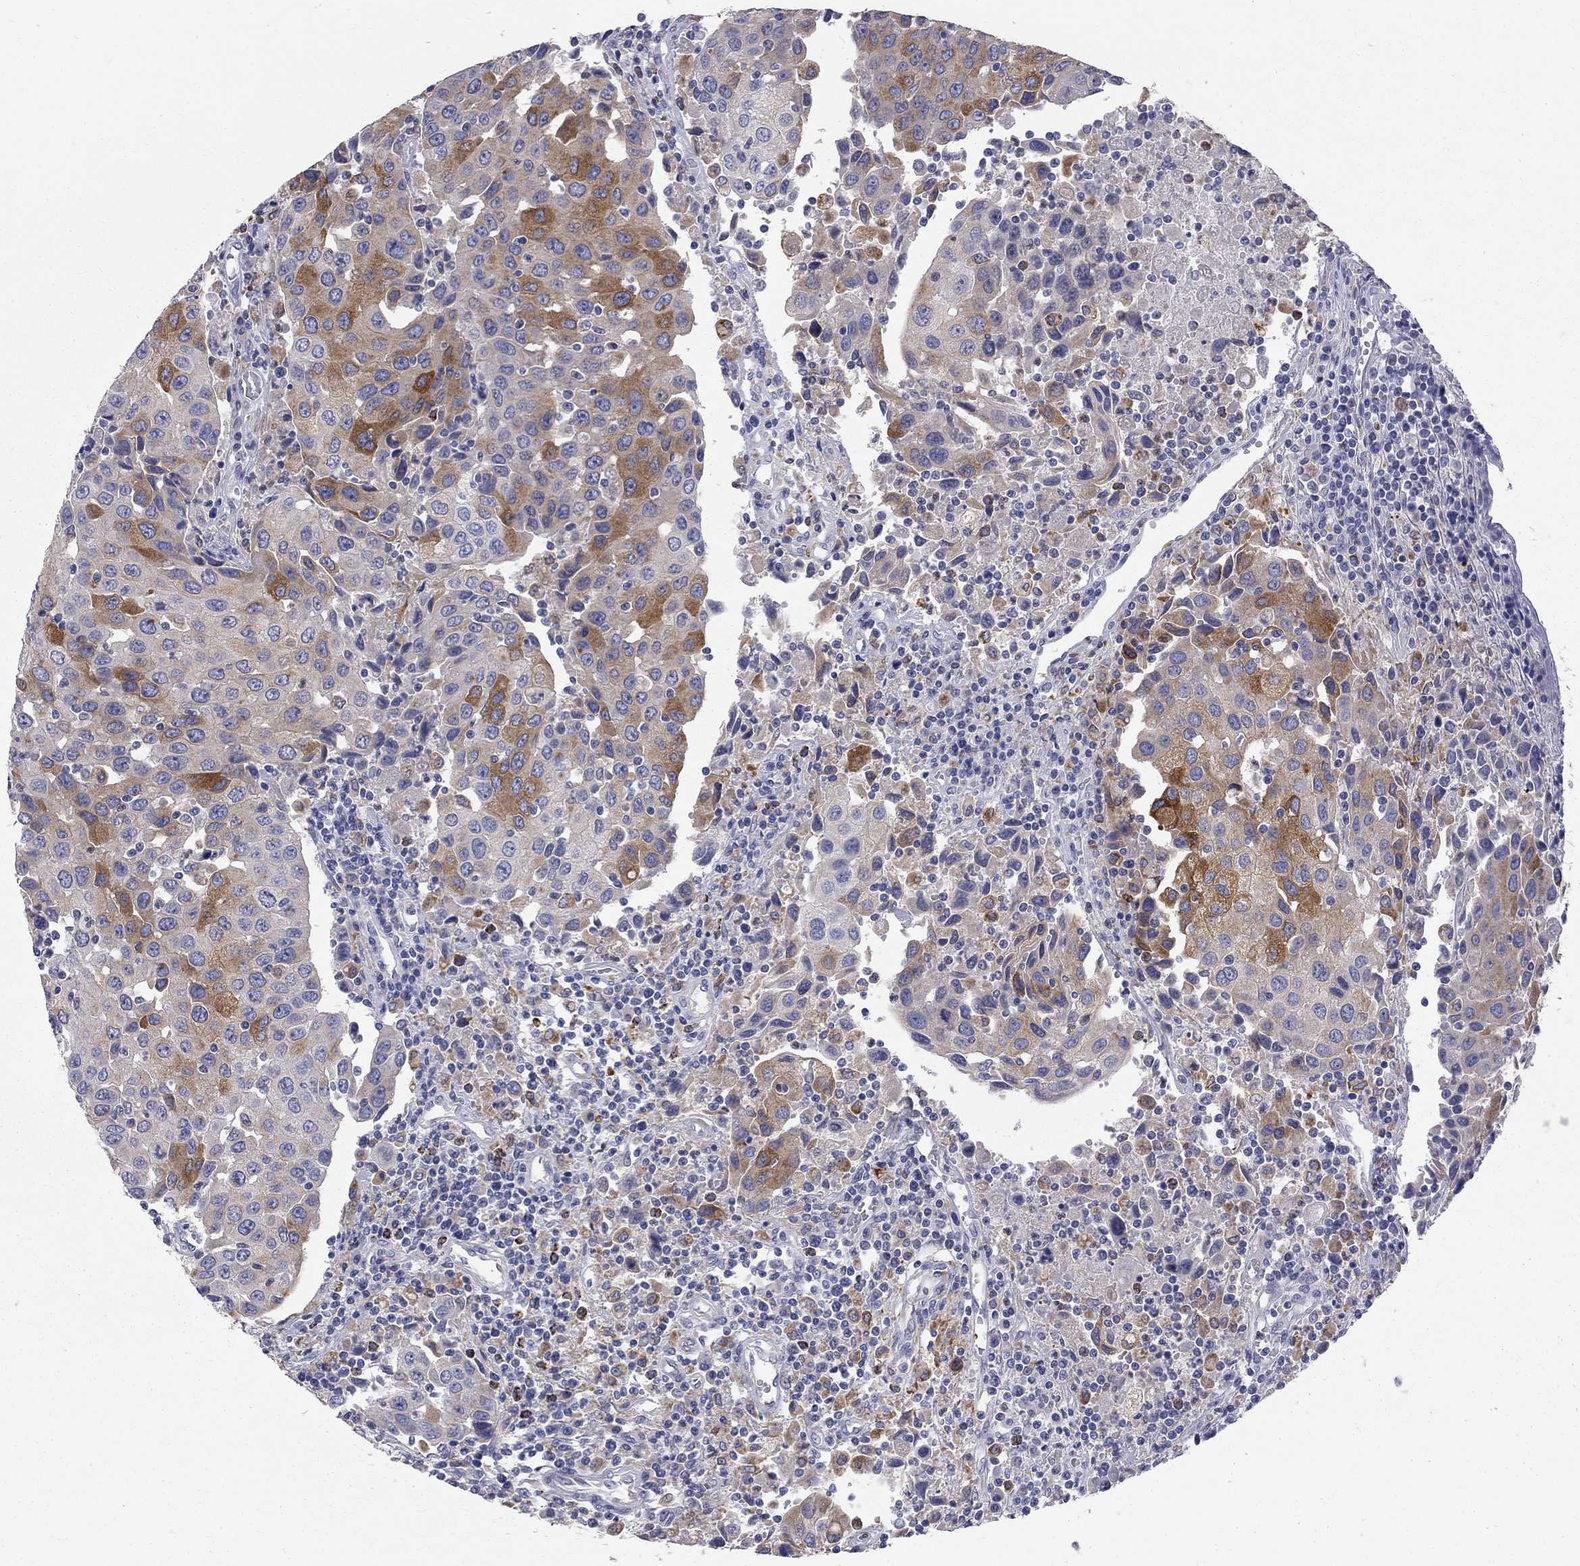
{"staining": {"intensity": "strong", "quantity": "<25%", "location": "cytoplasmic/membranous"}, "tissue": "urothelial cancer", "cell_type": "Tumor cells", "image_type": "cancer", "snomed": [{"axis": "morphology", "description": "Urothelial carcinoma, High grade"}, {"axis": "topography", "description": "Urinary bladder"}], "caption": "Human urothelial carcinoma (high-grade) stained with a brown dye displays strong cytoplasmic/membranous positive expression in about <25% of tumor cells.", "gene": "ACSL1", "patient": {"sex": "female", "age": 85}}